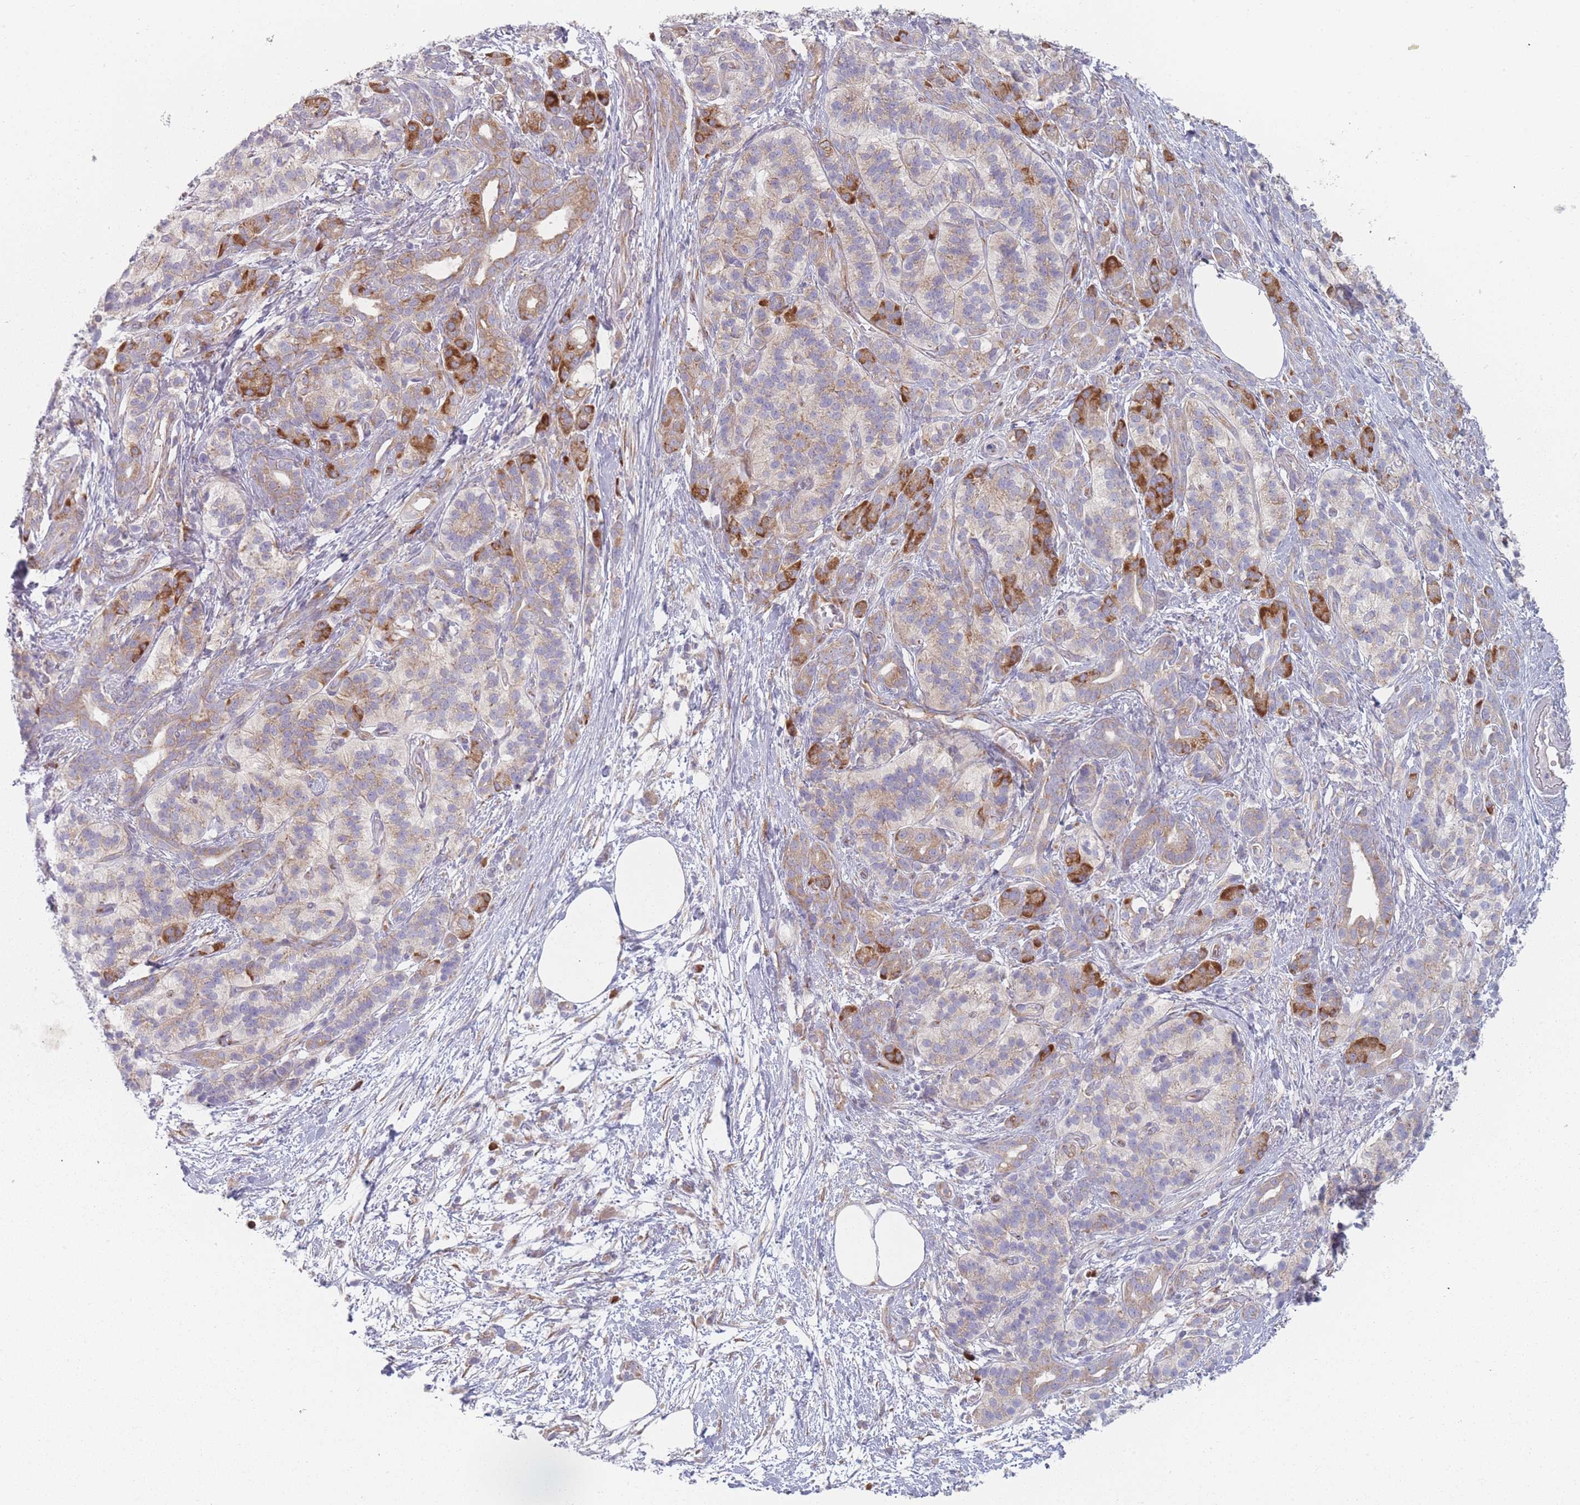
{"staining": {"intensity": "moderate", "quantity": "25%-75%", "location": "cytoplasmic/membranous"}, "tissue": "pancreatic cancer", "cell_type": "Tumor cells", "image_type": "cancer", "snomed": [{"axis": "morphology", "description": "Adenocarcinoma, NOS"}, {"axis": "topography", "description": "Pancreas"}], "caption": "About 25%-75% of tumor cells in pancreatic cancer (adenocarcinoma) reveal moderate cytoplasmic/membranous protein expression as visualized by brown immunohistochemical staining.", "gene": "CACNG5", "patient": {"sex": "male", "age": 57}}